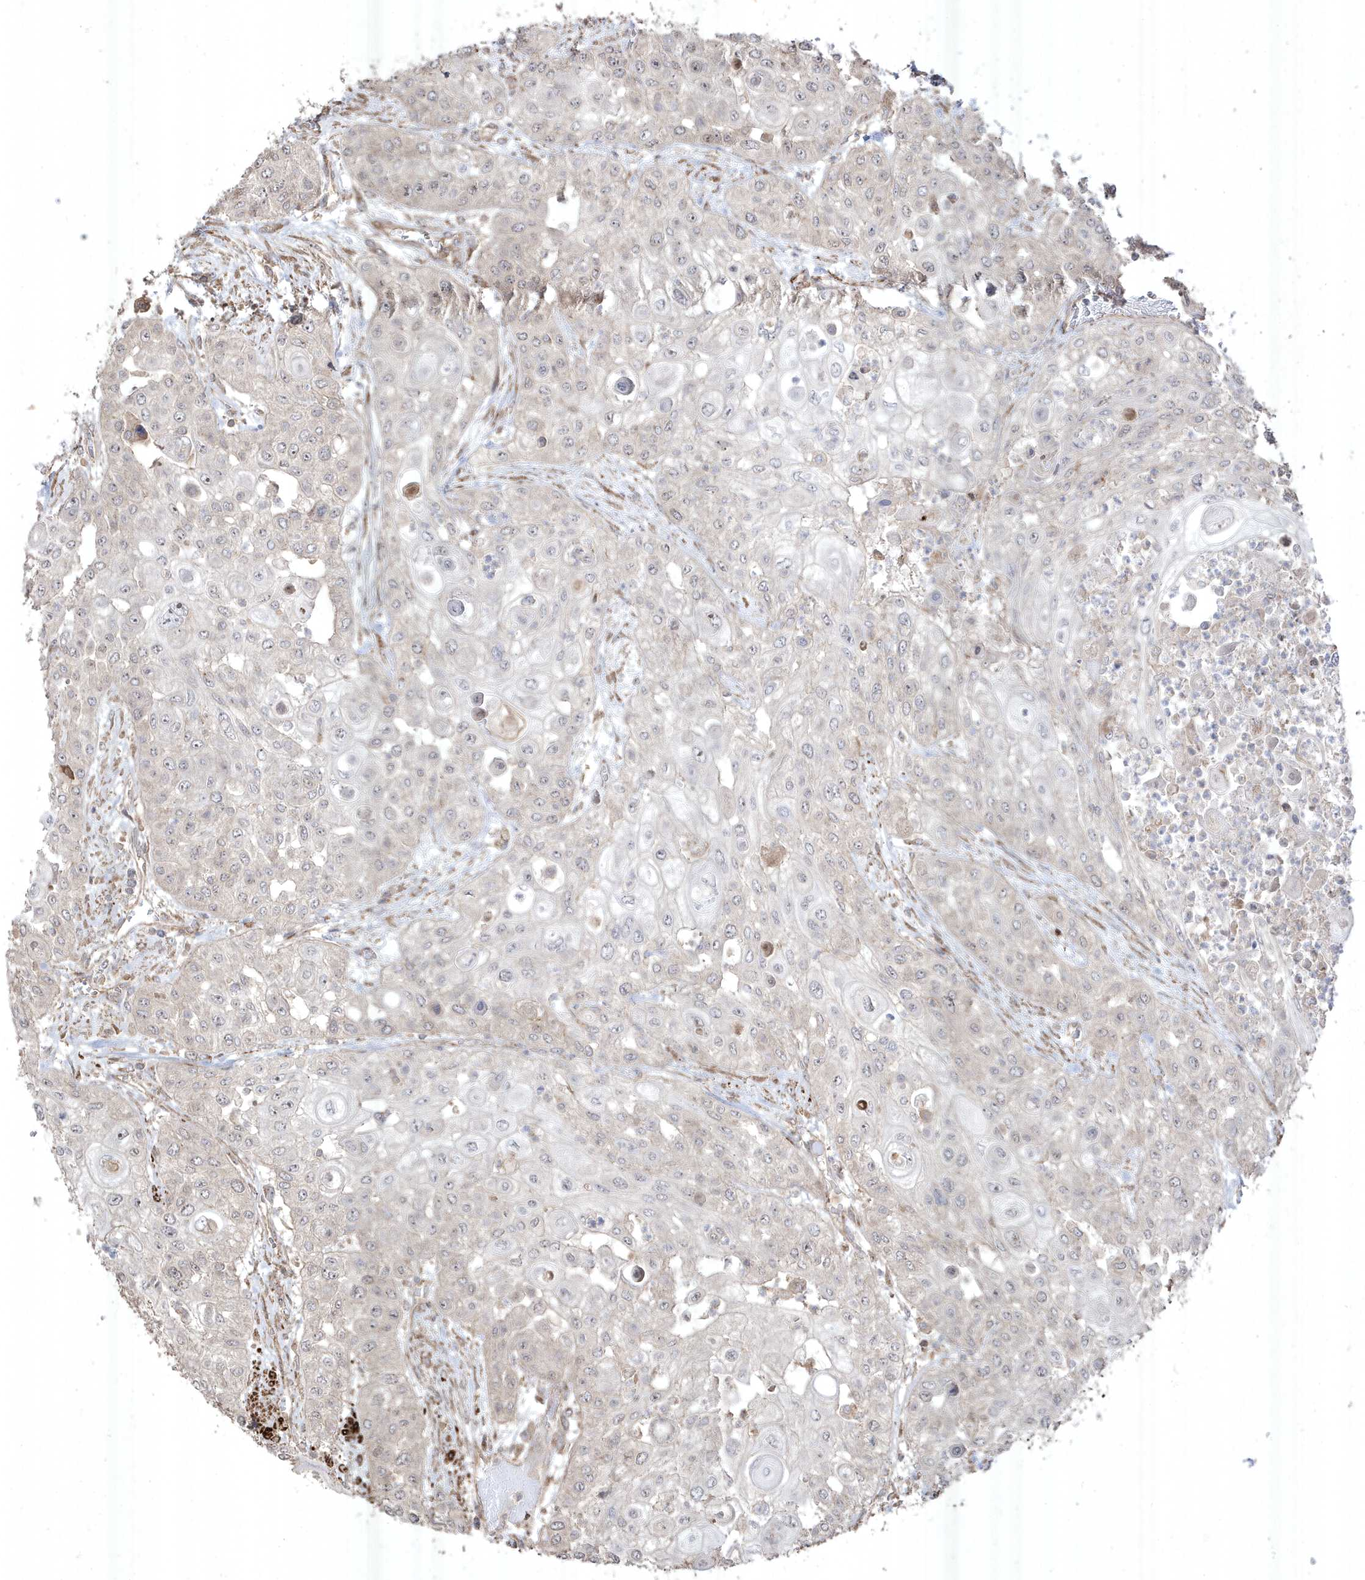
{"staining": {"intensity": "negative", "quantity": "none", "location": "none"}, "tissue": "urothelial cancer", "cell_type": "Tumor cells", "image_type": "cancer", "snomed": [{"axis": "morphology", "description": "Urothelial carcinoma, High grade"}, {"axis": "topography", "description": "Urinary bladder"}], "caption": "A high-resolution photomicrograph shows immunohistochemistry staining of urothelial cancer, which displays no significant expression in tumor cells.", "gene": "CETN3", "patient": {"sex": "female", "age": 79}}